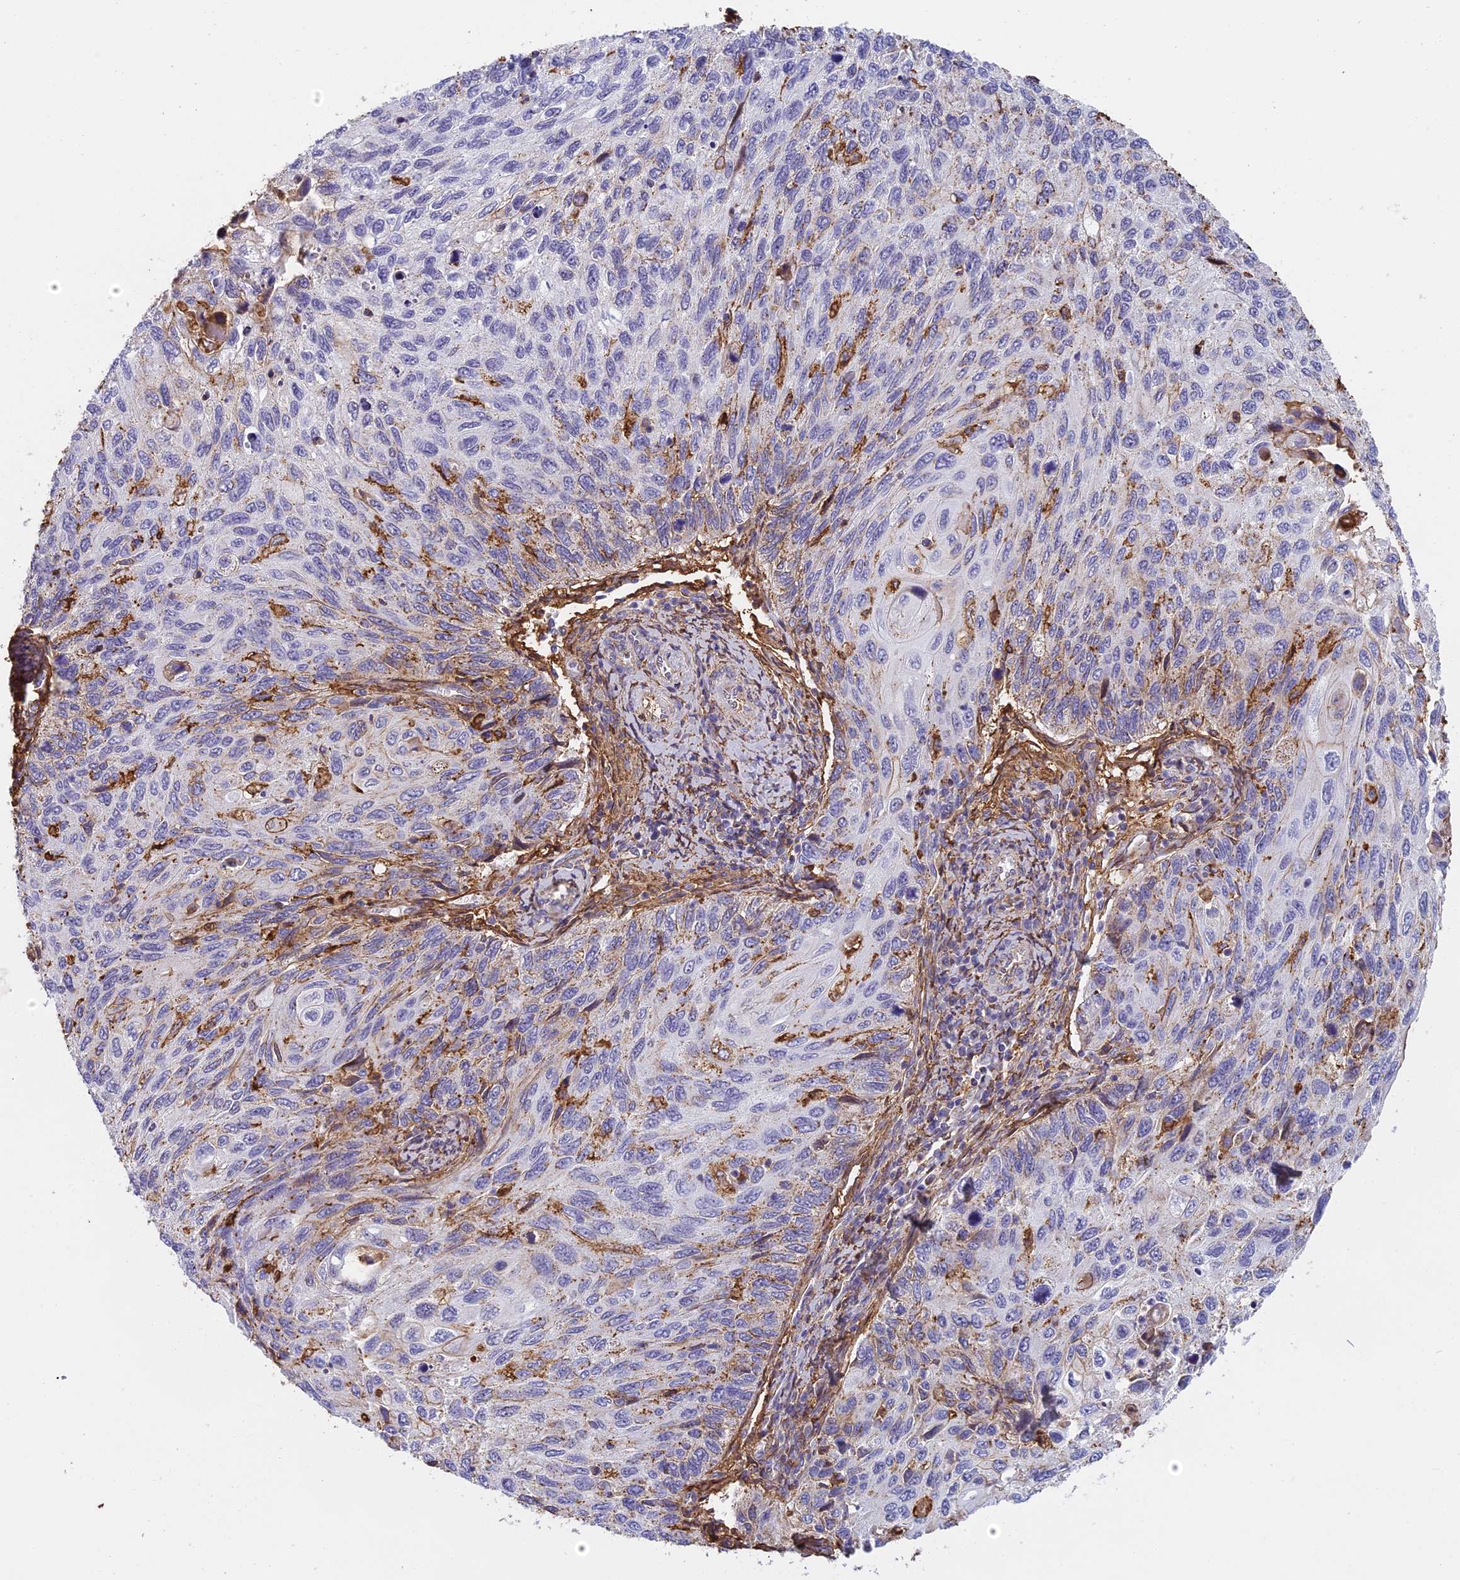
{"staining": {"intensity": "weak", "quantity": "<25%", "location": "cytoplasmic/membranous"}, "tissue": "cervical cancer", "cell_type": "Tumor cells", "image_type": "cancer", "snomed": [{"axis": "morphology", "description": "Squamous cell carcinoma, NOS"}, {"axis": "topography", "description": "Cervix"}], "caption": "Protein analysis of cervical cancer (squamous cell carcinoma) exhibits no significant expression in tumor cells.", "gene": "TMEM255B", "patient": {"sex": "female", "age": 70}}